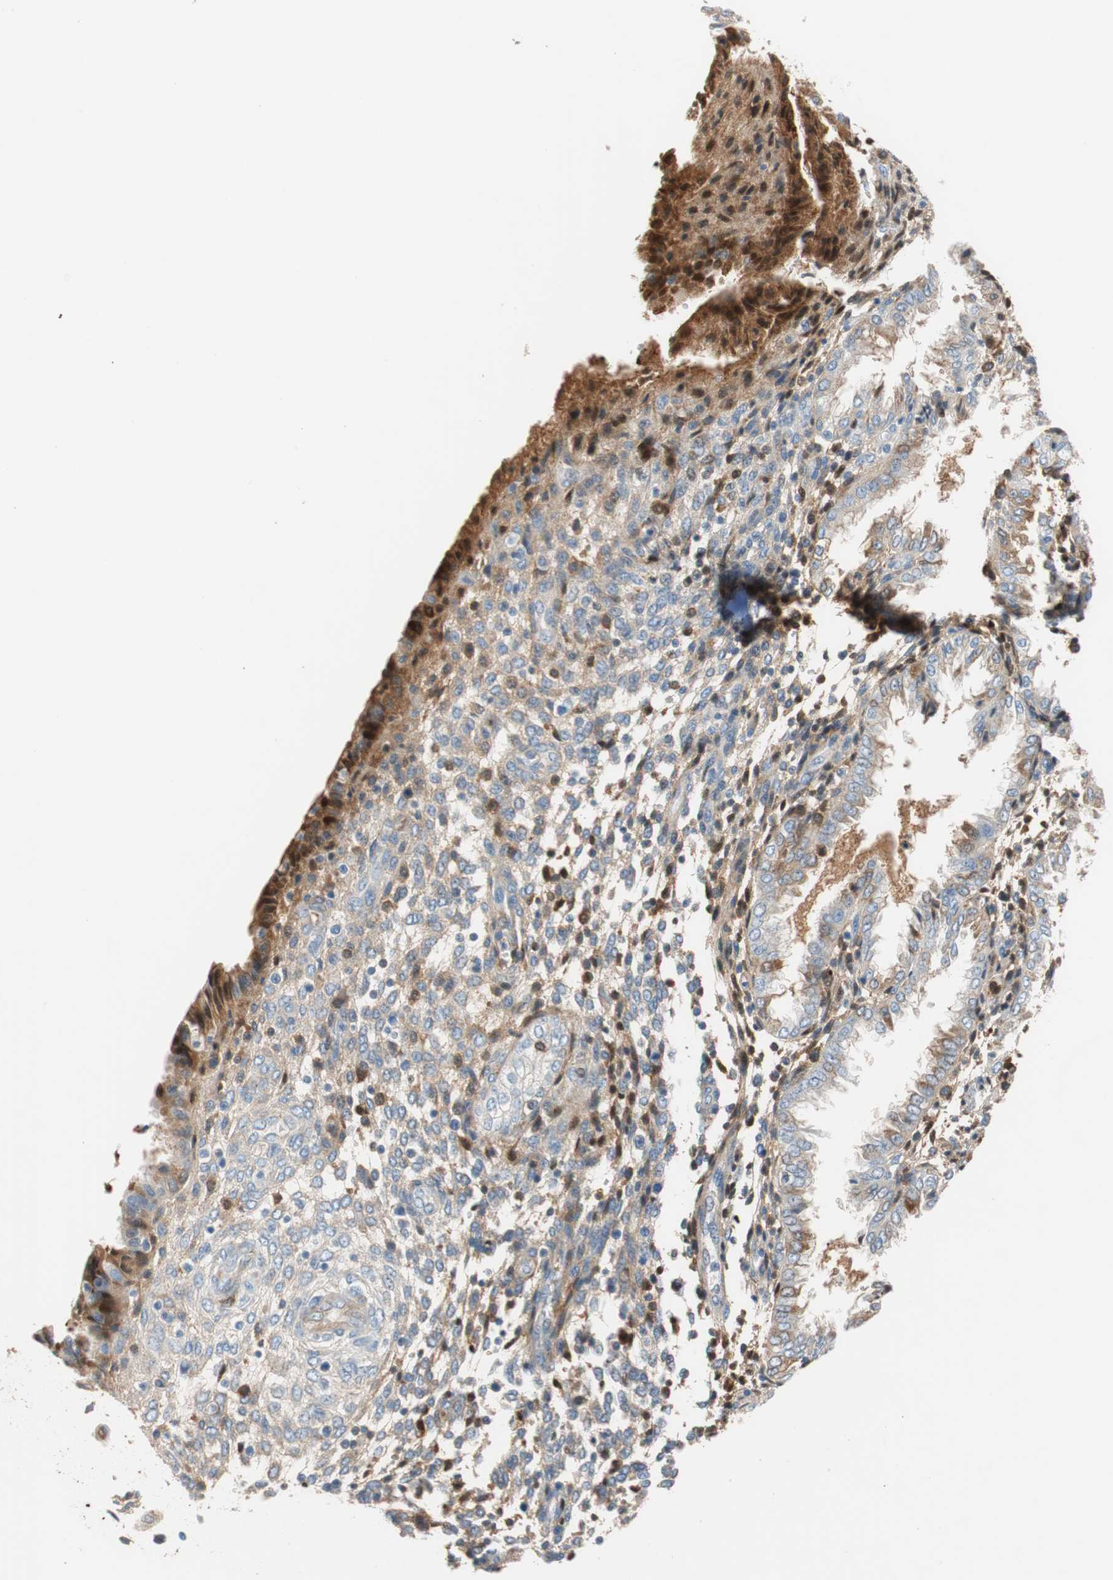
{"staining": {"intensity": "weak", "quantity": "25%-75%", "location": "cytoplasmic/membranous"}, "tissue": "endometrium", "cell_type": "Cells in endometrial stroma", "image_type": "normal", "snomed": [{"axis": "morphology", "description": "Normal tissue, NOS"}, {"axis": "topography", "description": "Endometrium"}], "caption": "The immunohistochemical stain highlights weak cytoplasmic/membranous staining in cells in endometrial stroma of normal endometrium.", "gene": "RBP4", "patient": {"sex": "female", "age": 33}}